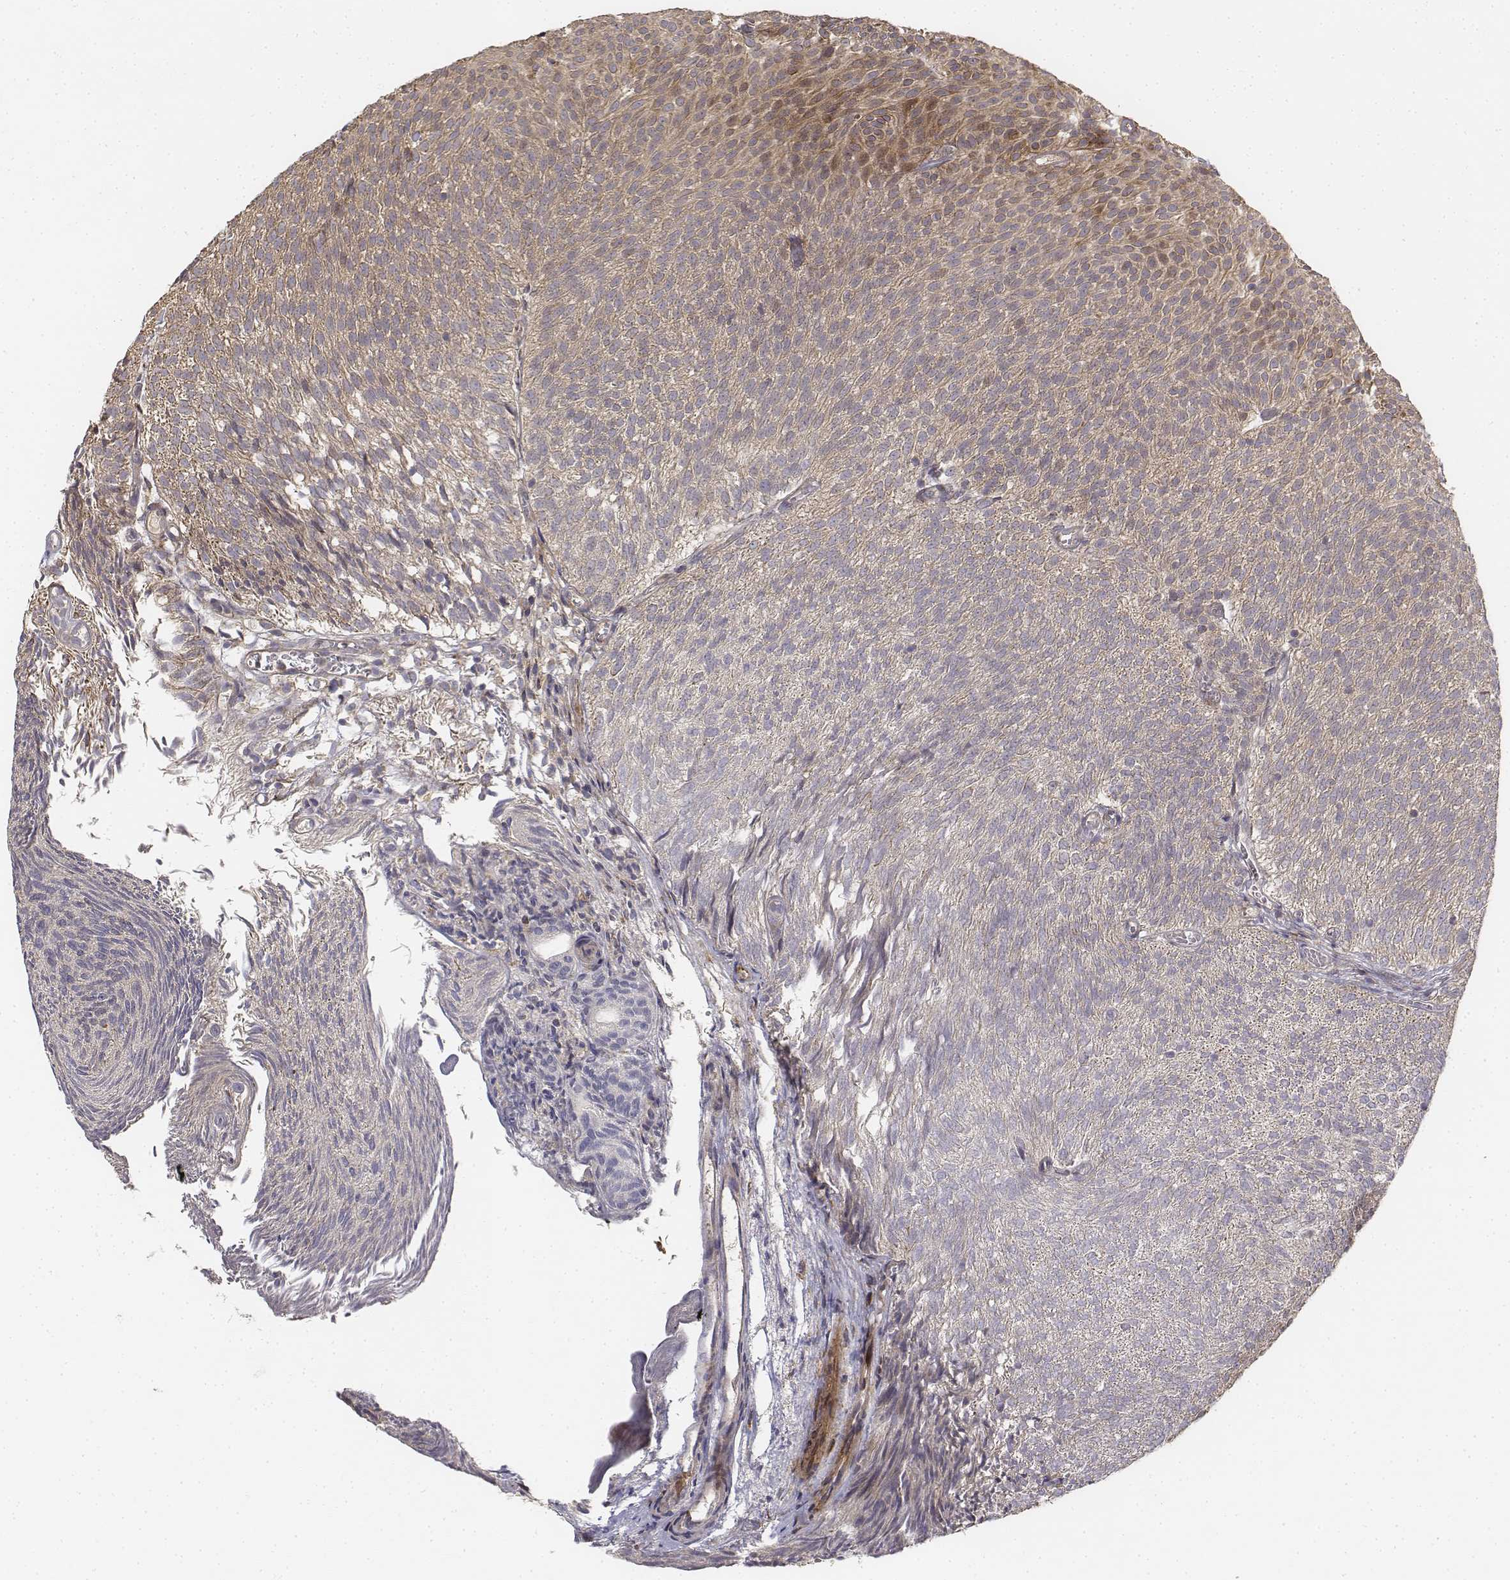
{"staining": {"intensity": "weak", "quantity": "25%-75%", "location": "cytoplasmic/membranous"}, "tissue": "urothelial cancer", "cell_type": "Tumor cells", "image_type": "cancer", "snomed": [{"axis": "morphology", "description": "Urothelial carcinoma, Low grade"}, {"axis": "topography", "description": "Urinary bladder"}], "caption": "Protein positivity by IHC demonstrates weak cytoplasmic/membranous positivity in about 25%-75% of tumor cells in urothelial carcinoma (low-grade).", "gene": "FBXO21", "patient": {"sex": "male", "age": 77}}